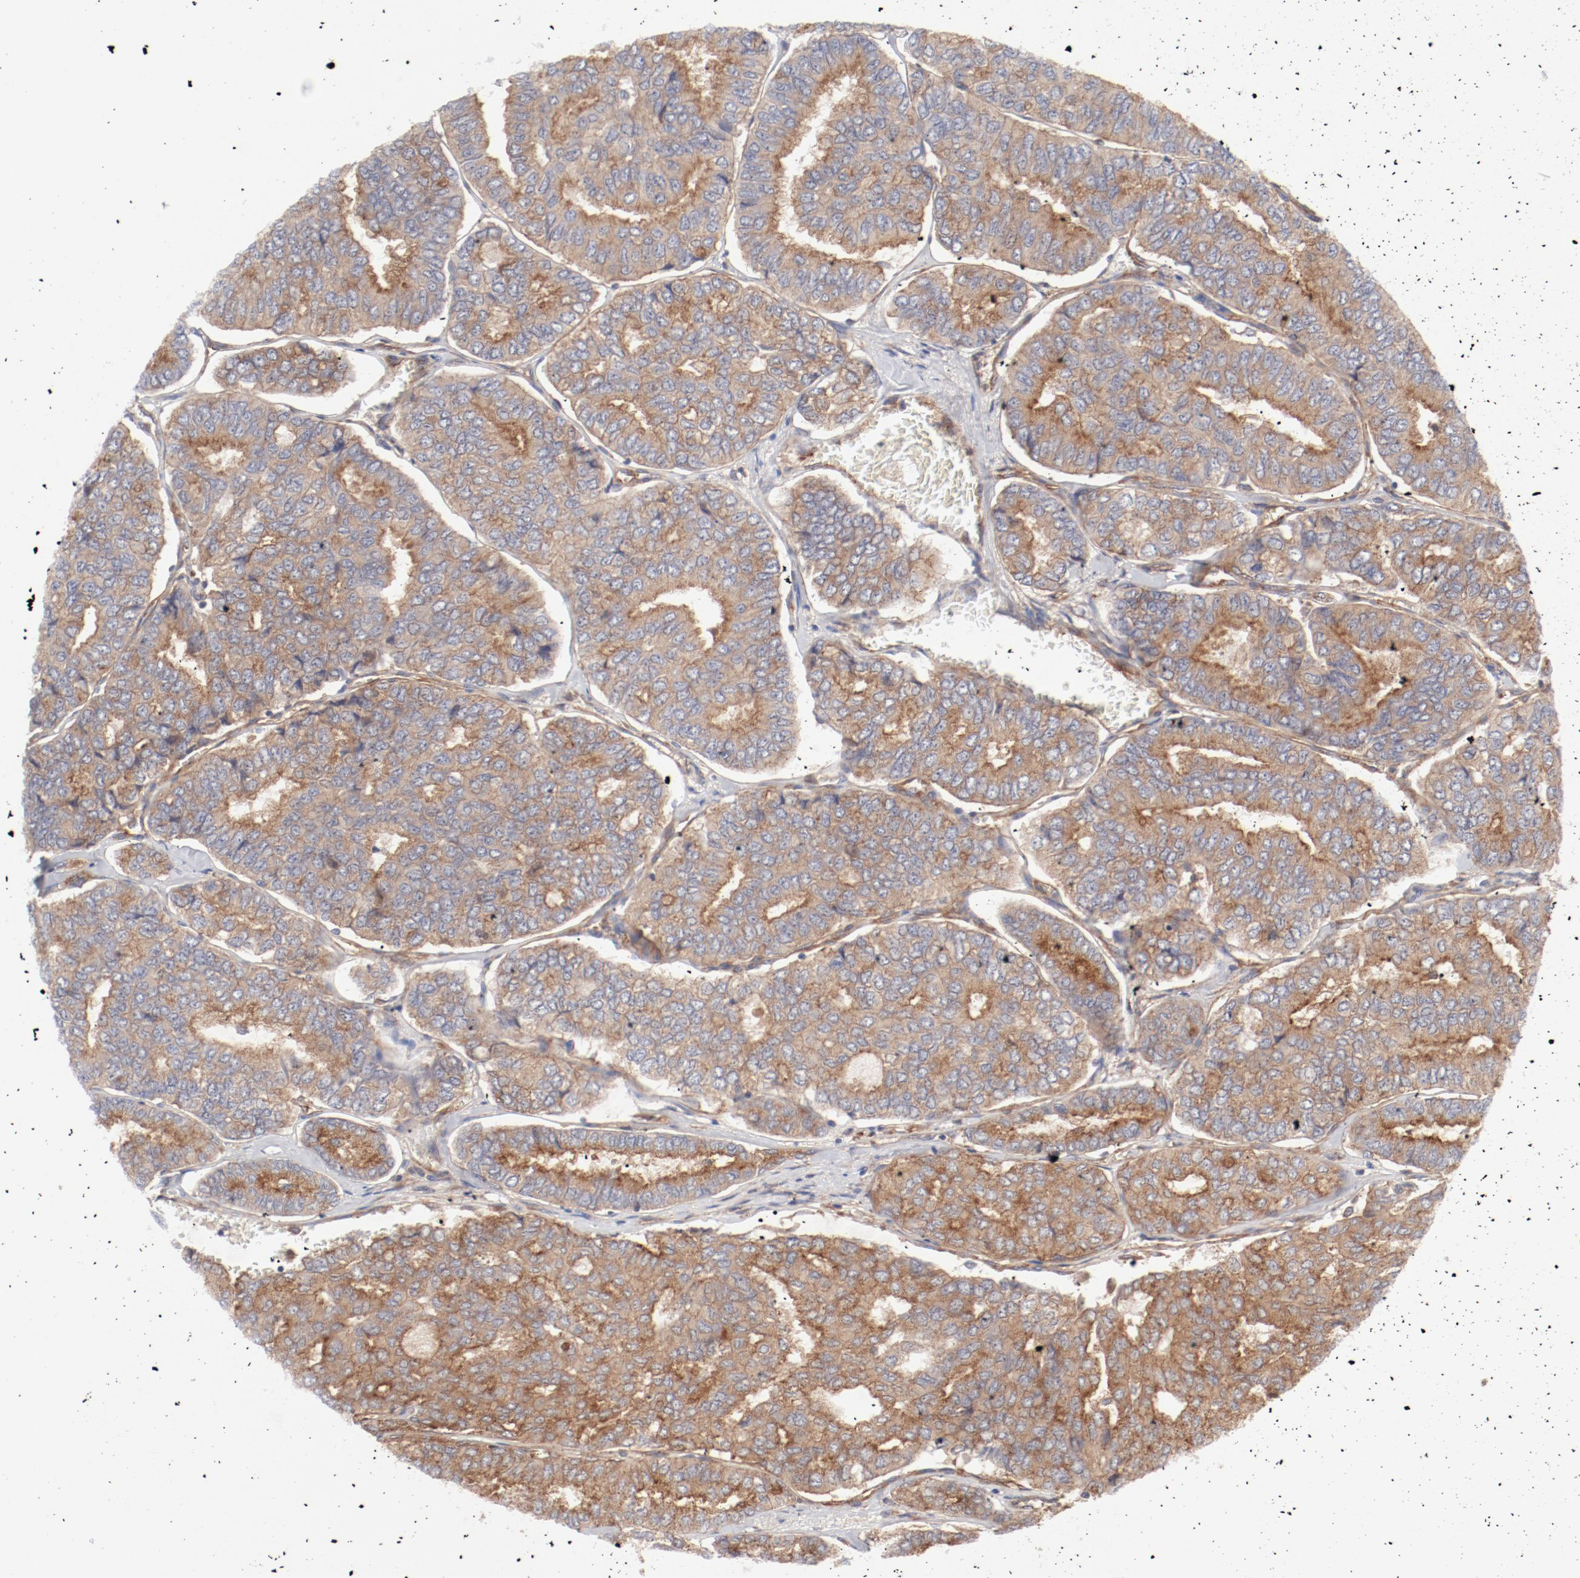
{"staining": {"intensity": "moderate", "quantity": "25%-75%", "location": "cytoplasmic/membranous"}, "tissue": "thyroid cancer", "cell_type": "Tumor cells", "image_type": "cancer", "snomed": [{"axis": "morphology", "description": "Papillary adenocarcinoma, NOS"}, {"axis": "topography", "description": "Thyroid gland"}], "caption": "This photomicrograph reveals IHC staining of human thyroid cancer (papillary adenocarcinoma), with medium moderate cytoplasmic/membranous staining in about 25%-75% of tumor cells.", "gene": "AP2A1", "patient": {"sex": "female", "age": 35}}